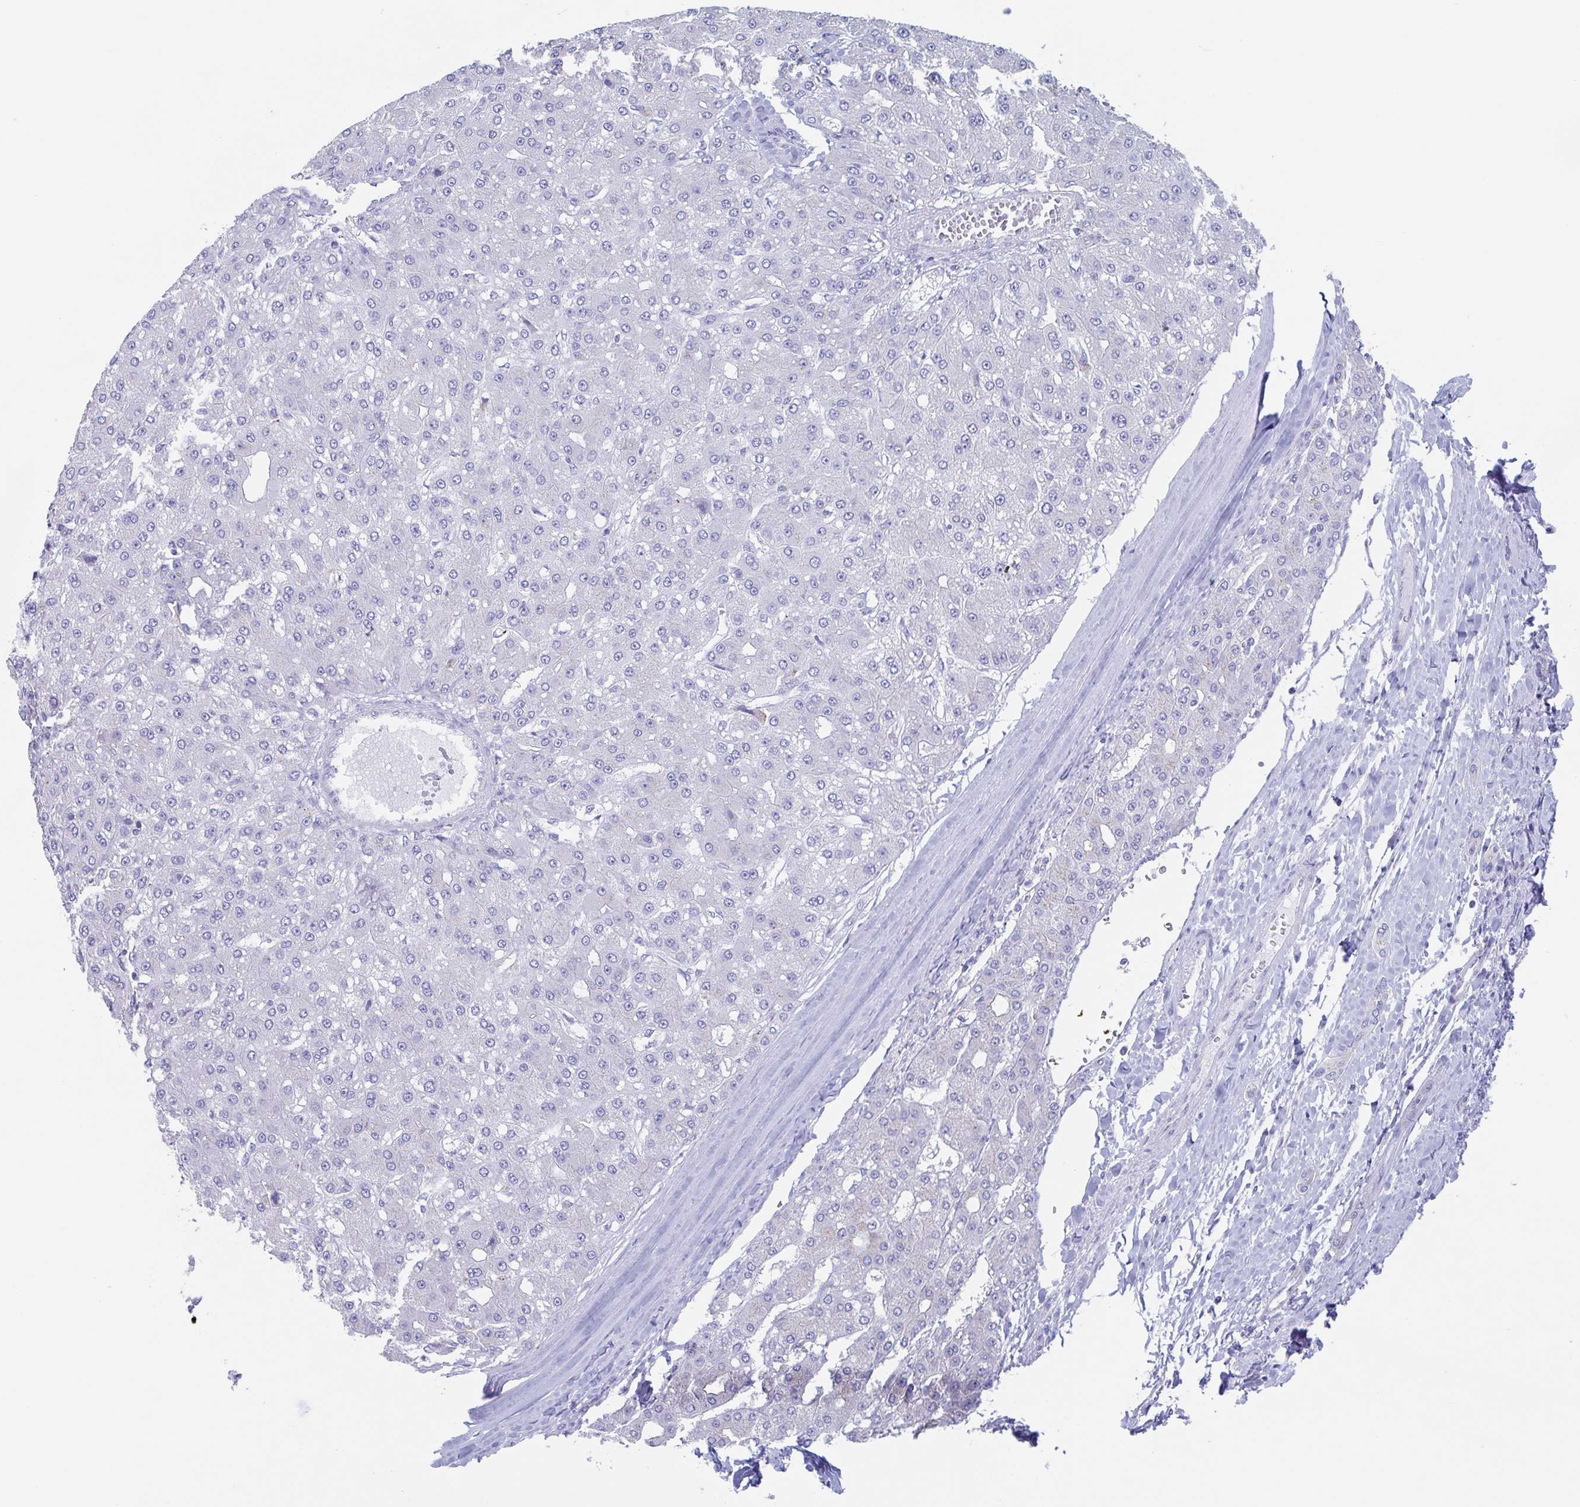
{"staining": {"intensity": "negative", "quantity": "none", "location": "none"}, "tissue": "liver cancer", "cell_type": "Tumor cells", "image_type": "cancer", "snomed": [{"axis": "morphology", "description": "Carcinoma, Hepatocellular, NOS"}, {"axis": "topography", "description": "Liver"}], "caption": "There is no significant positivity in tumor cells of hepatocellular carcinoma (liver). Nuclei are stained in blue.", "gene": "CHMP5", "patient": {"sex": "male", "age": 67}}